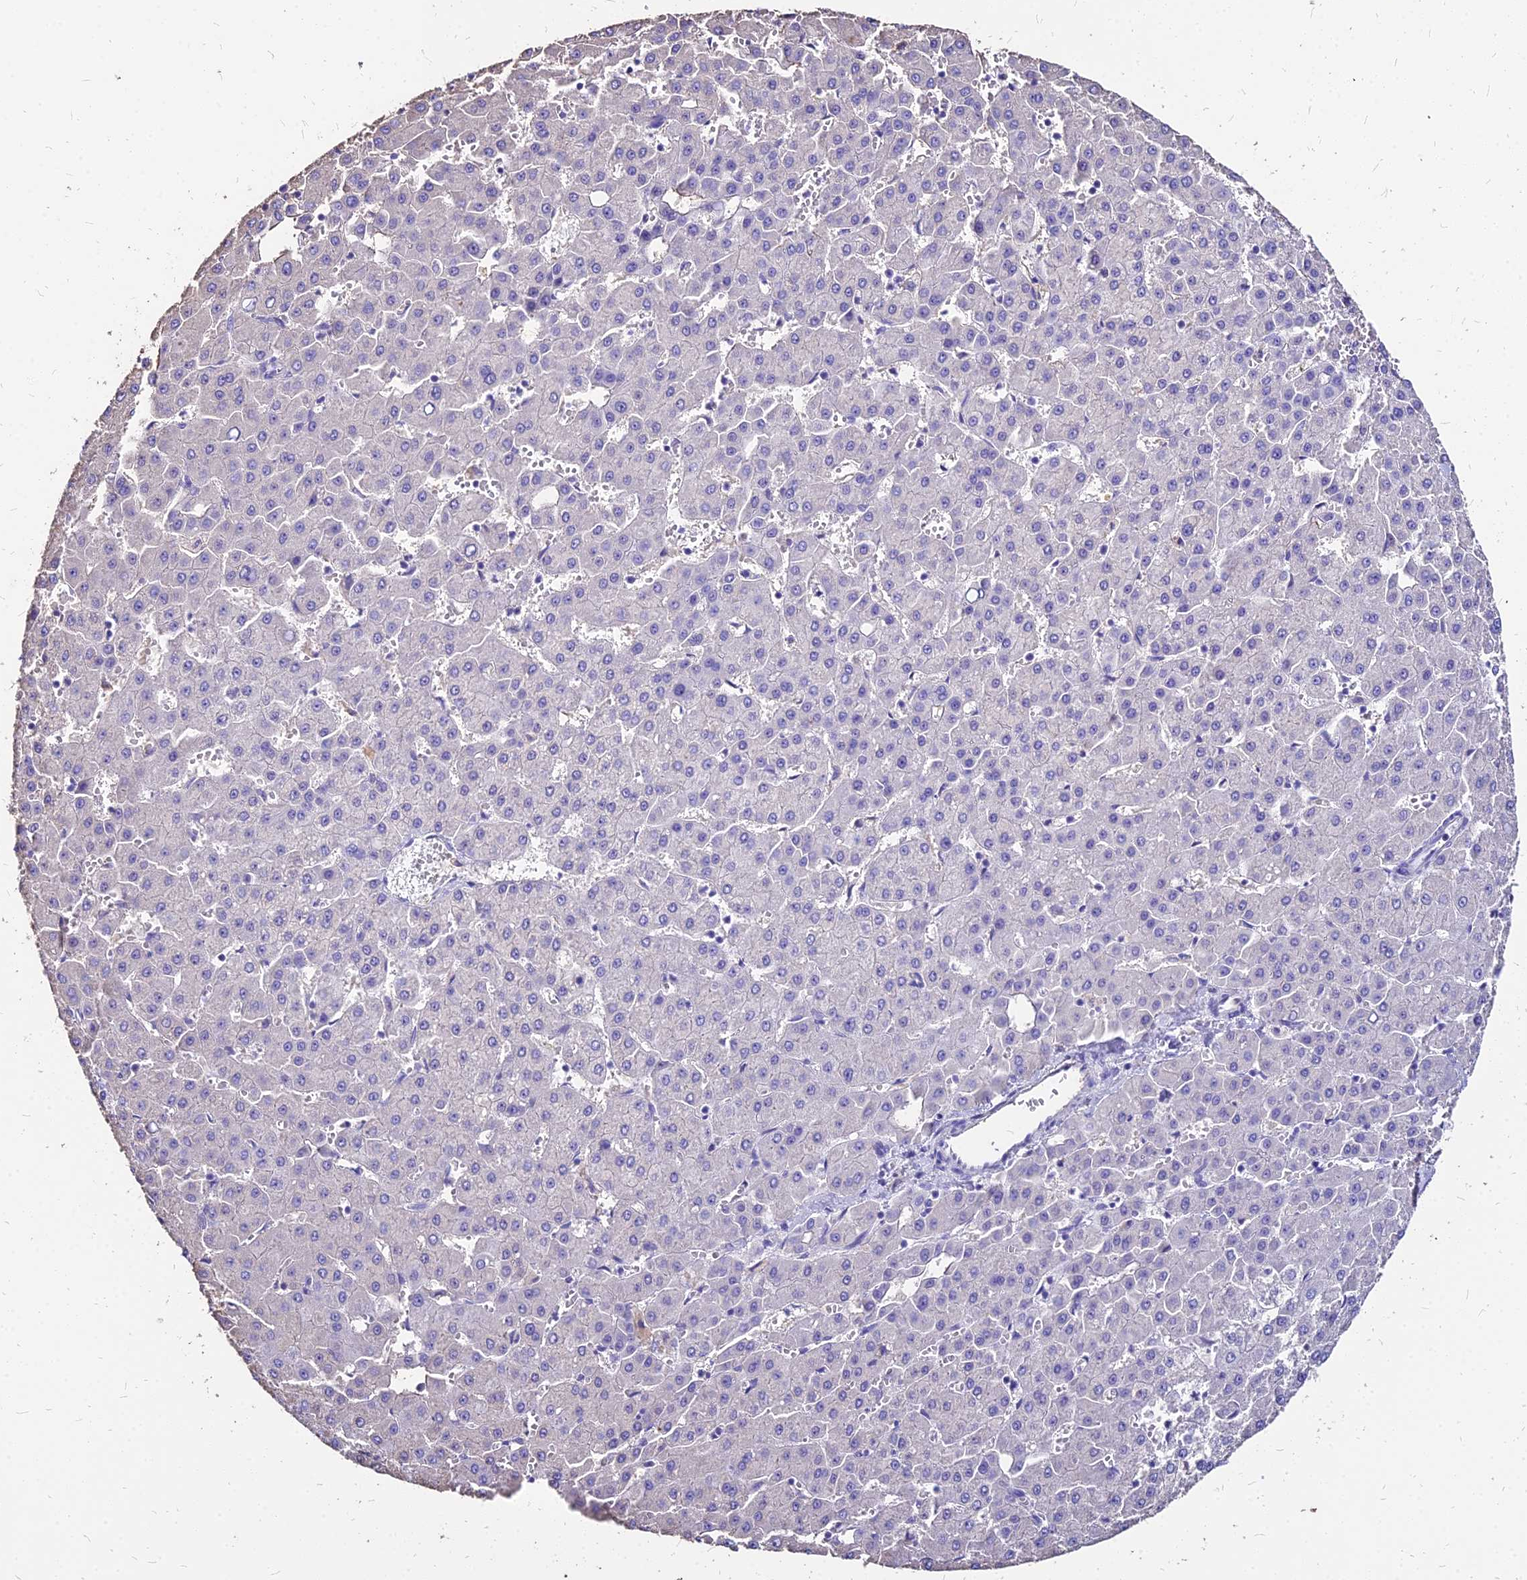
{"staining": {"intensity": "negative", "quantity": "none", "location": "none"}, "tissue": "liver cancer", "cell_type": "Tumor cells", "image_type": "cancer", "snomed": [{"axis": "morphology", "description": "Carcinoma, Hepatocellular, NOS"}, {"axis": "topography", "description": "Liver"}], "caption": "High magnification brightfield microscopy of liver cancer stained with DAB (3,3'-diaminobenzidine) (brown) and counterstained with hematoxylin (blue): tumor cells show no significant staining.", "gene": "NME5", "patient": {"sex": "male", "age": 47}}